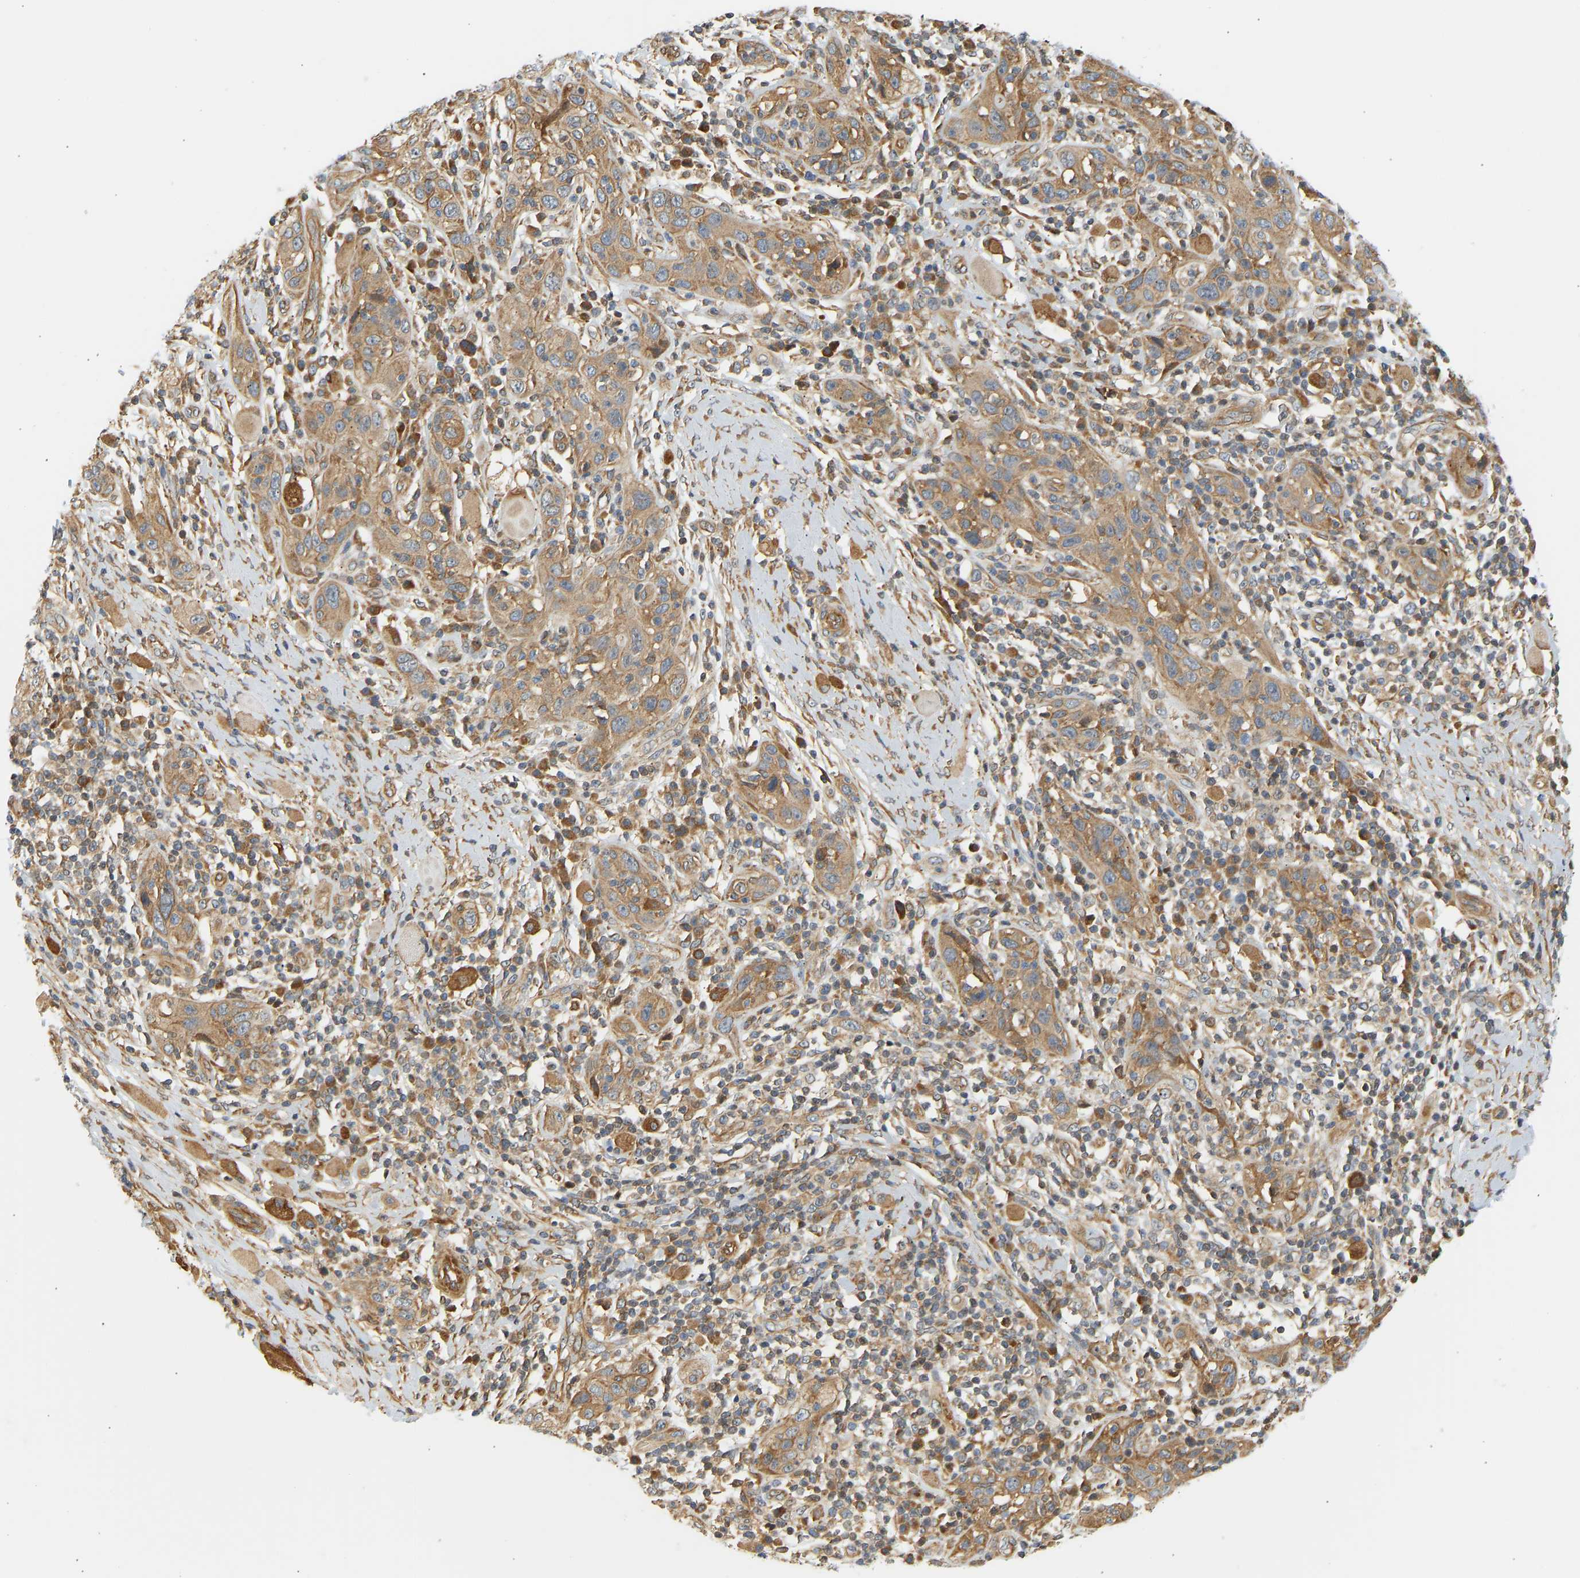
{"staining": {"intensity": "moderate", "quantity": ">75%", "location": "cytoplasmic/membranous"}, "tissue": "skin cancer", "cell_type": "Tumor cells", "image_type": "cancer", "snomed": [{"axis": "morphology", "description": "Squamous cell carcinoma, NOS"}, {"axis": "topography", "description": "Skin"}], "caption": "Skin cancer (squamous cell carcinoma) tissue reveals moderate cytoplasmic/membranous positivity in approximately >75% of tumor cells, visualized by immunohistochemistry.", "gene": "CEP57", "patient": {"sex": "female", "age": 88}}